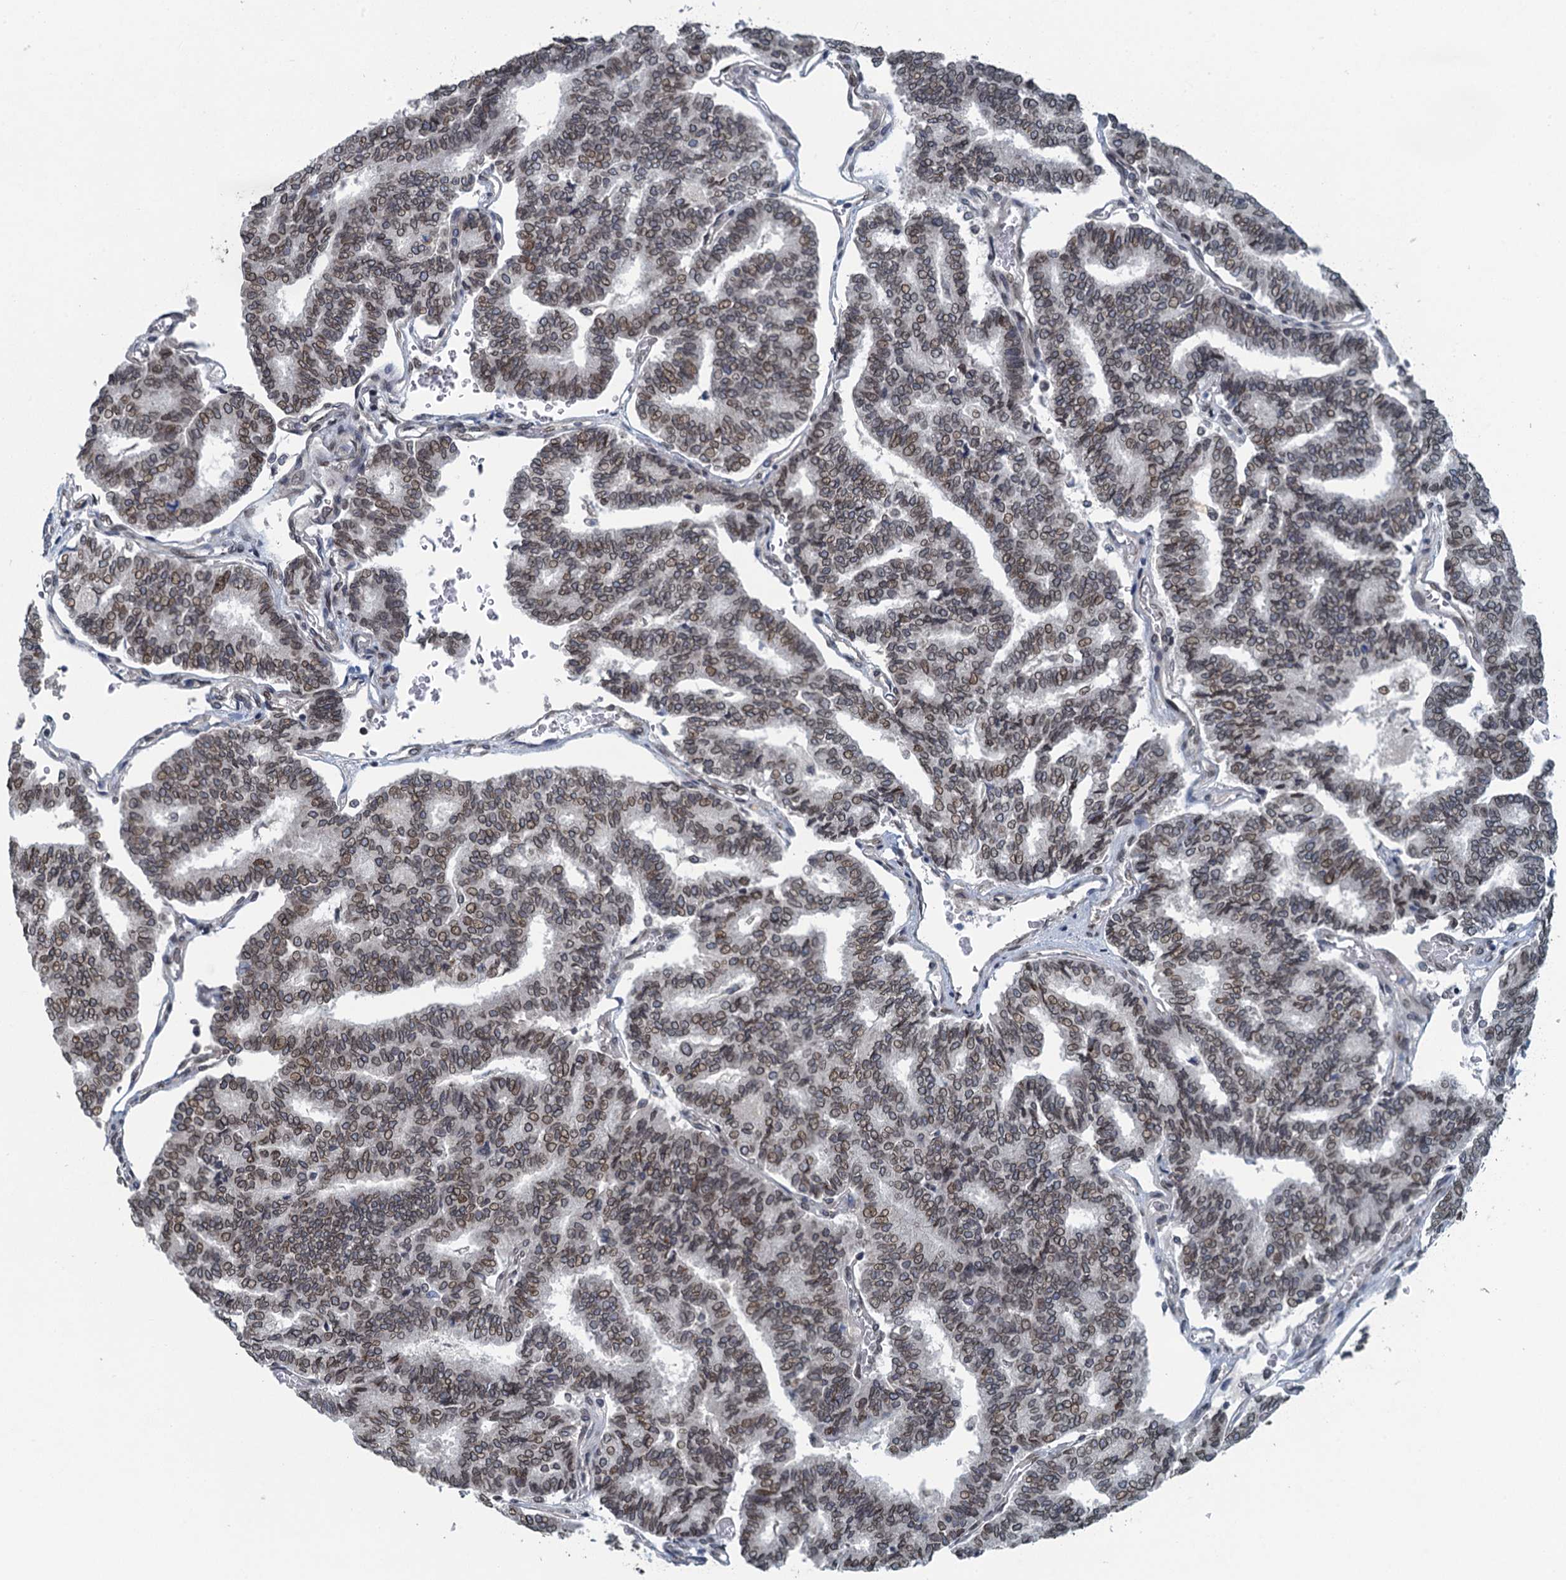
{"staining": {"intensity": "moderate", "quantity": ">75%", "location": "cytoplasmic/membranous,nuclear"}, "tissue": "thyroid cancer", "cell_type": "Tumor cells", "image_type": "cancer", "snomed": [{"axis": "morphology", "description": "Papillary adenocarcinoma, NOS"}, {"axis": "topography", "description": "Thyroid gland"}], "caption": "Thyroid cancer (papillary adenocarcinoma) was stained to show a protein in brown. There is medium levels of moderate cytoplasmic/membranous and nuclear expression in approximately >75% of tumor cells.", "gene": "CCDC34", "patient": {"sex": "female", "age": 35}}